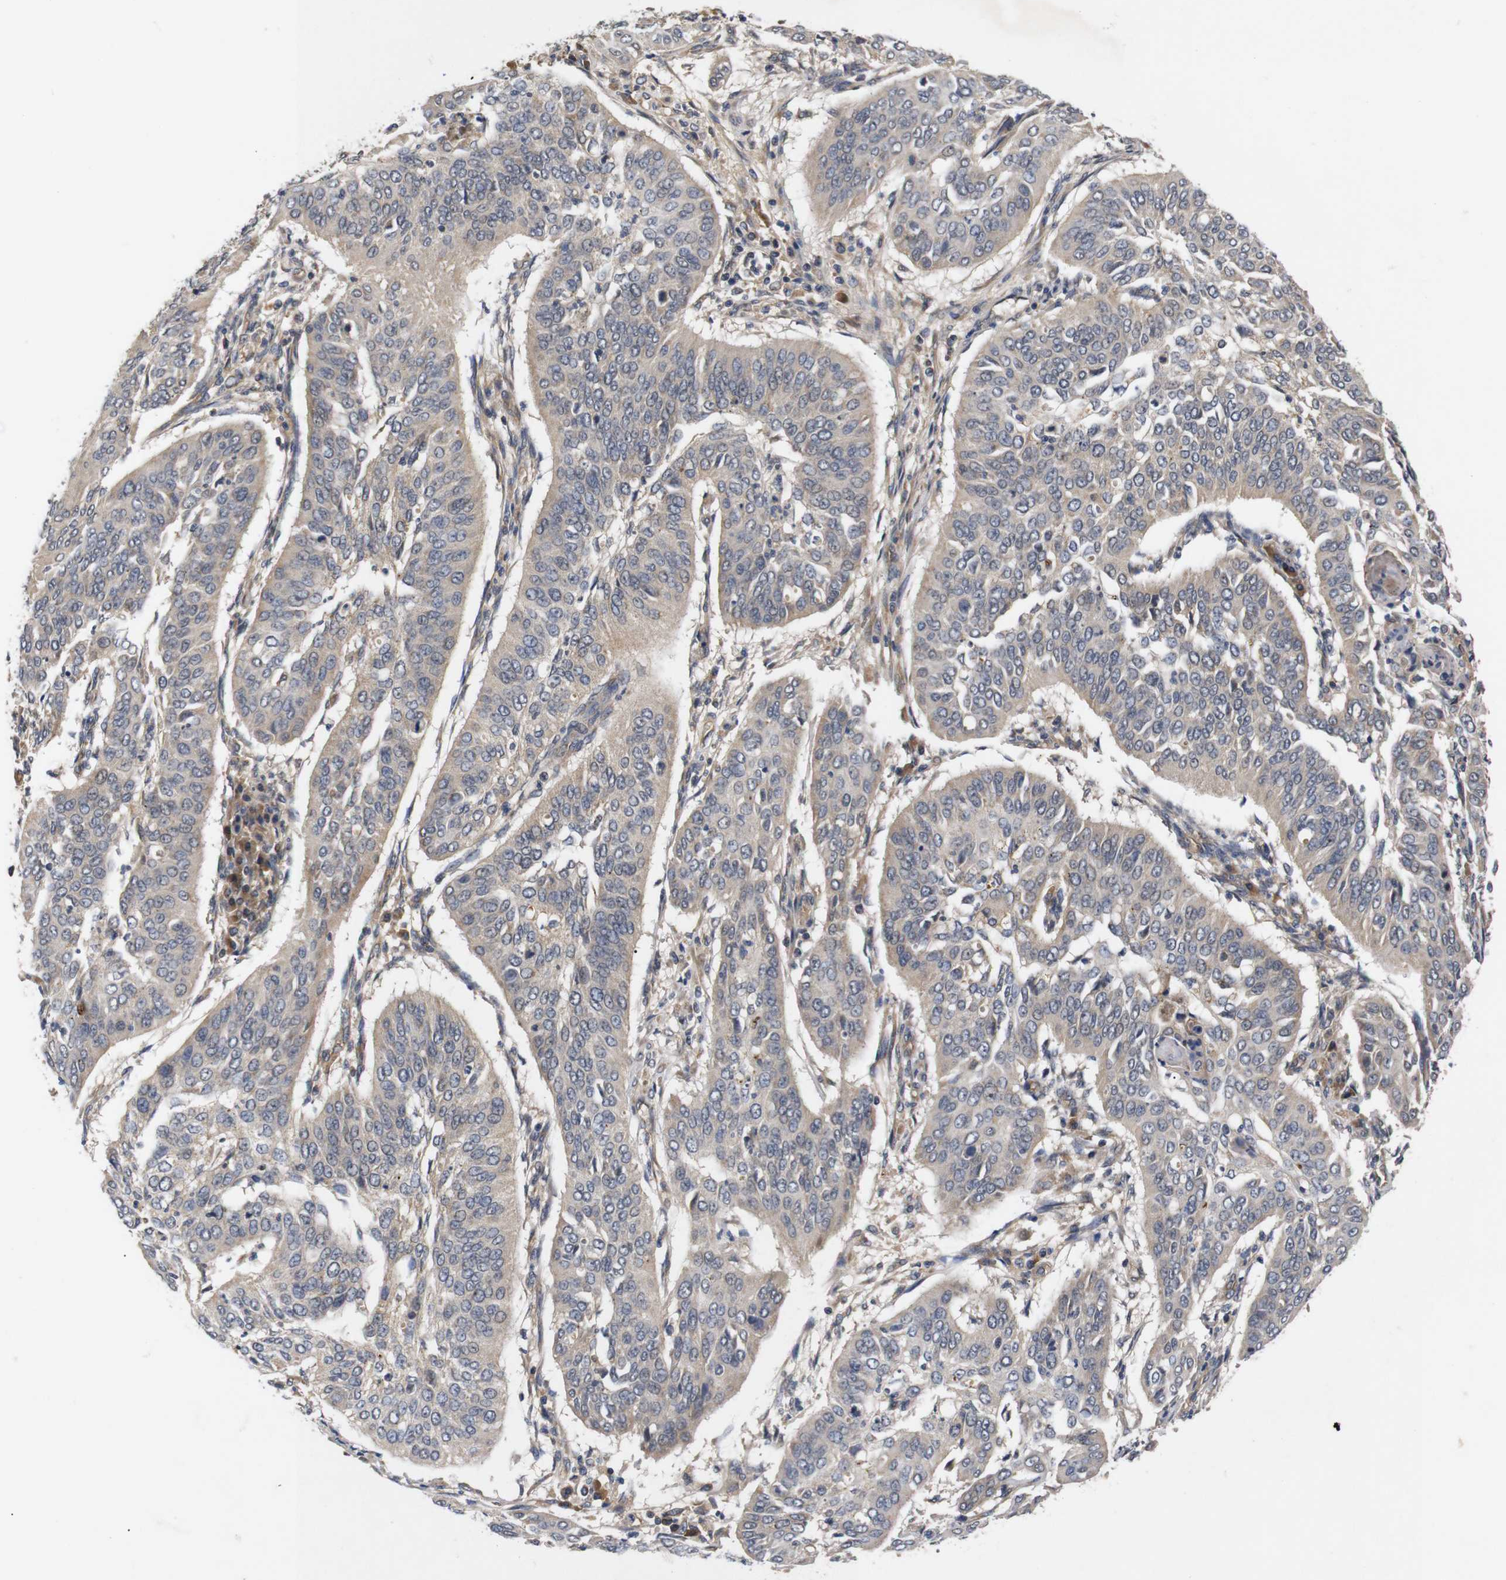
{"staining": {"intensity": "weak", "quantity": ">75%", "location": "cytoplasmic/membranous"}, "tissue": "cervical cancer", "cell_type": "Tumor cells", "image_type": "cancer", "snomed": [{"axis": "morphology", "description": "Normal tissue, NOS"}, {"axis": "morphology", "description": "Squamous cell carcinoma, NOS"}, {"axis": "topography", "description": "Cervix"}], "caption": "Human squamous cell carcinoma (cervical) stained with a brown dye reveals weak cytoplasmic/membranous positive expression in approximately >75% of tumor cells.", "gene": "RIPK1", "patient": {"sex": "female", "age": 39}}